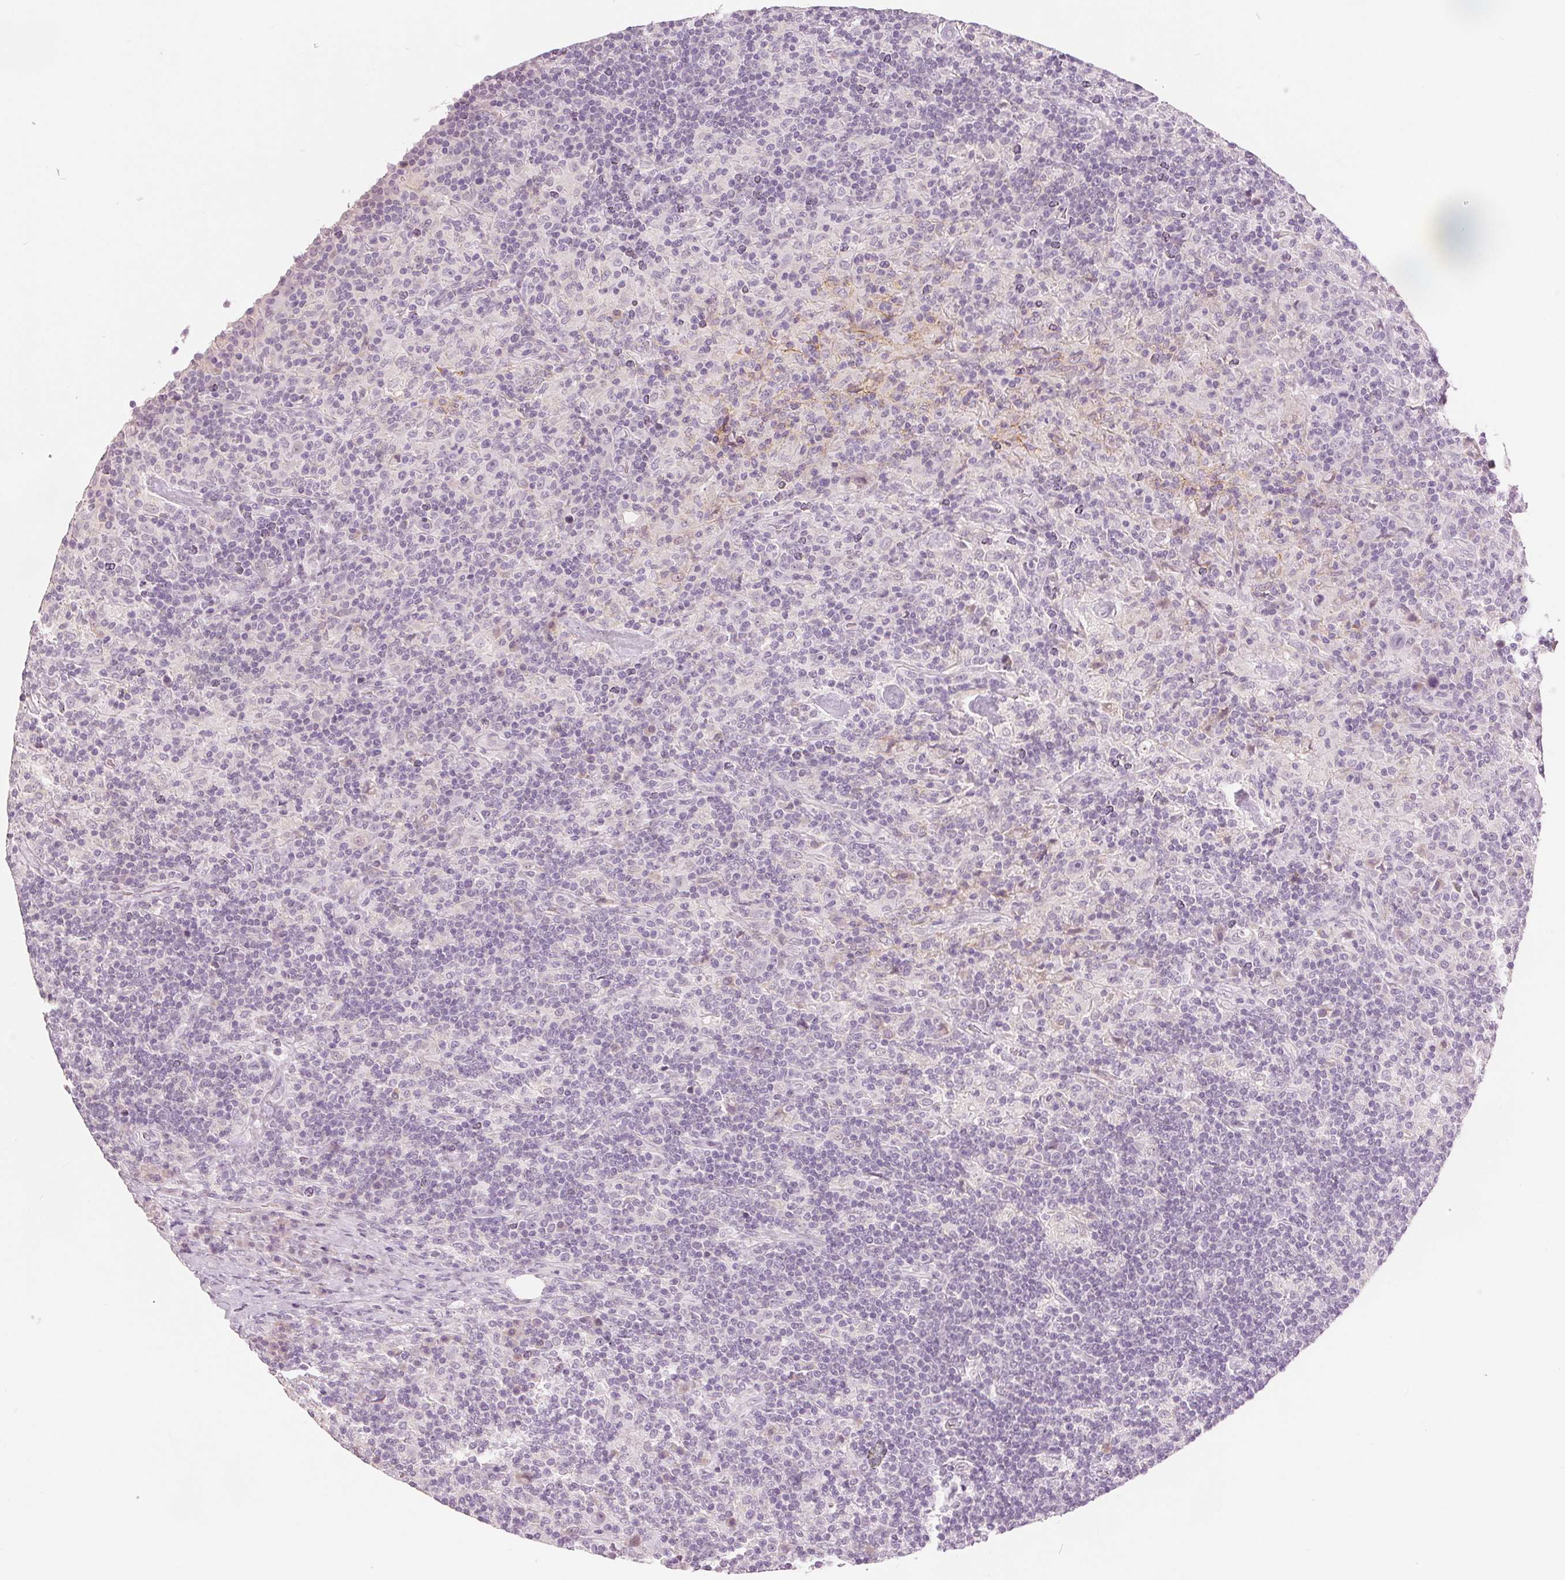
{"staining": {"intensity": "negative", "quantity": "none", "location": "none"}, "tissue": "lymphoma", "cell_type": "Tumor cells", "image_type": "cancer", "snomed": [{"axis": "morphology", "description": "Hodgkin's disease, NOS"}, {"axis": "topography", "description": "Lymph node"}], "caption": "A micrograph of lymphoma stained for a protein shows no brown staining in tumor cells.", "gene": "CA12", "patient": {"sex": "male", "age": 70}}